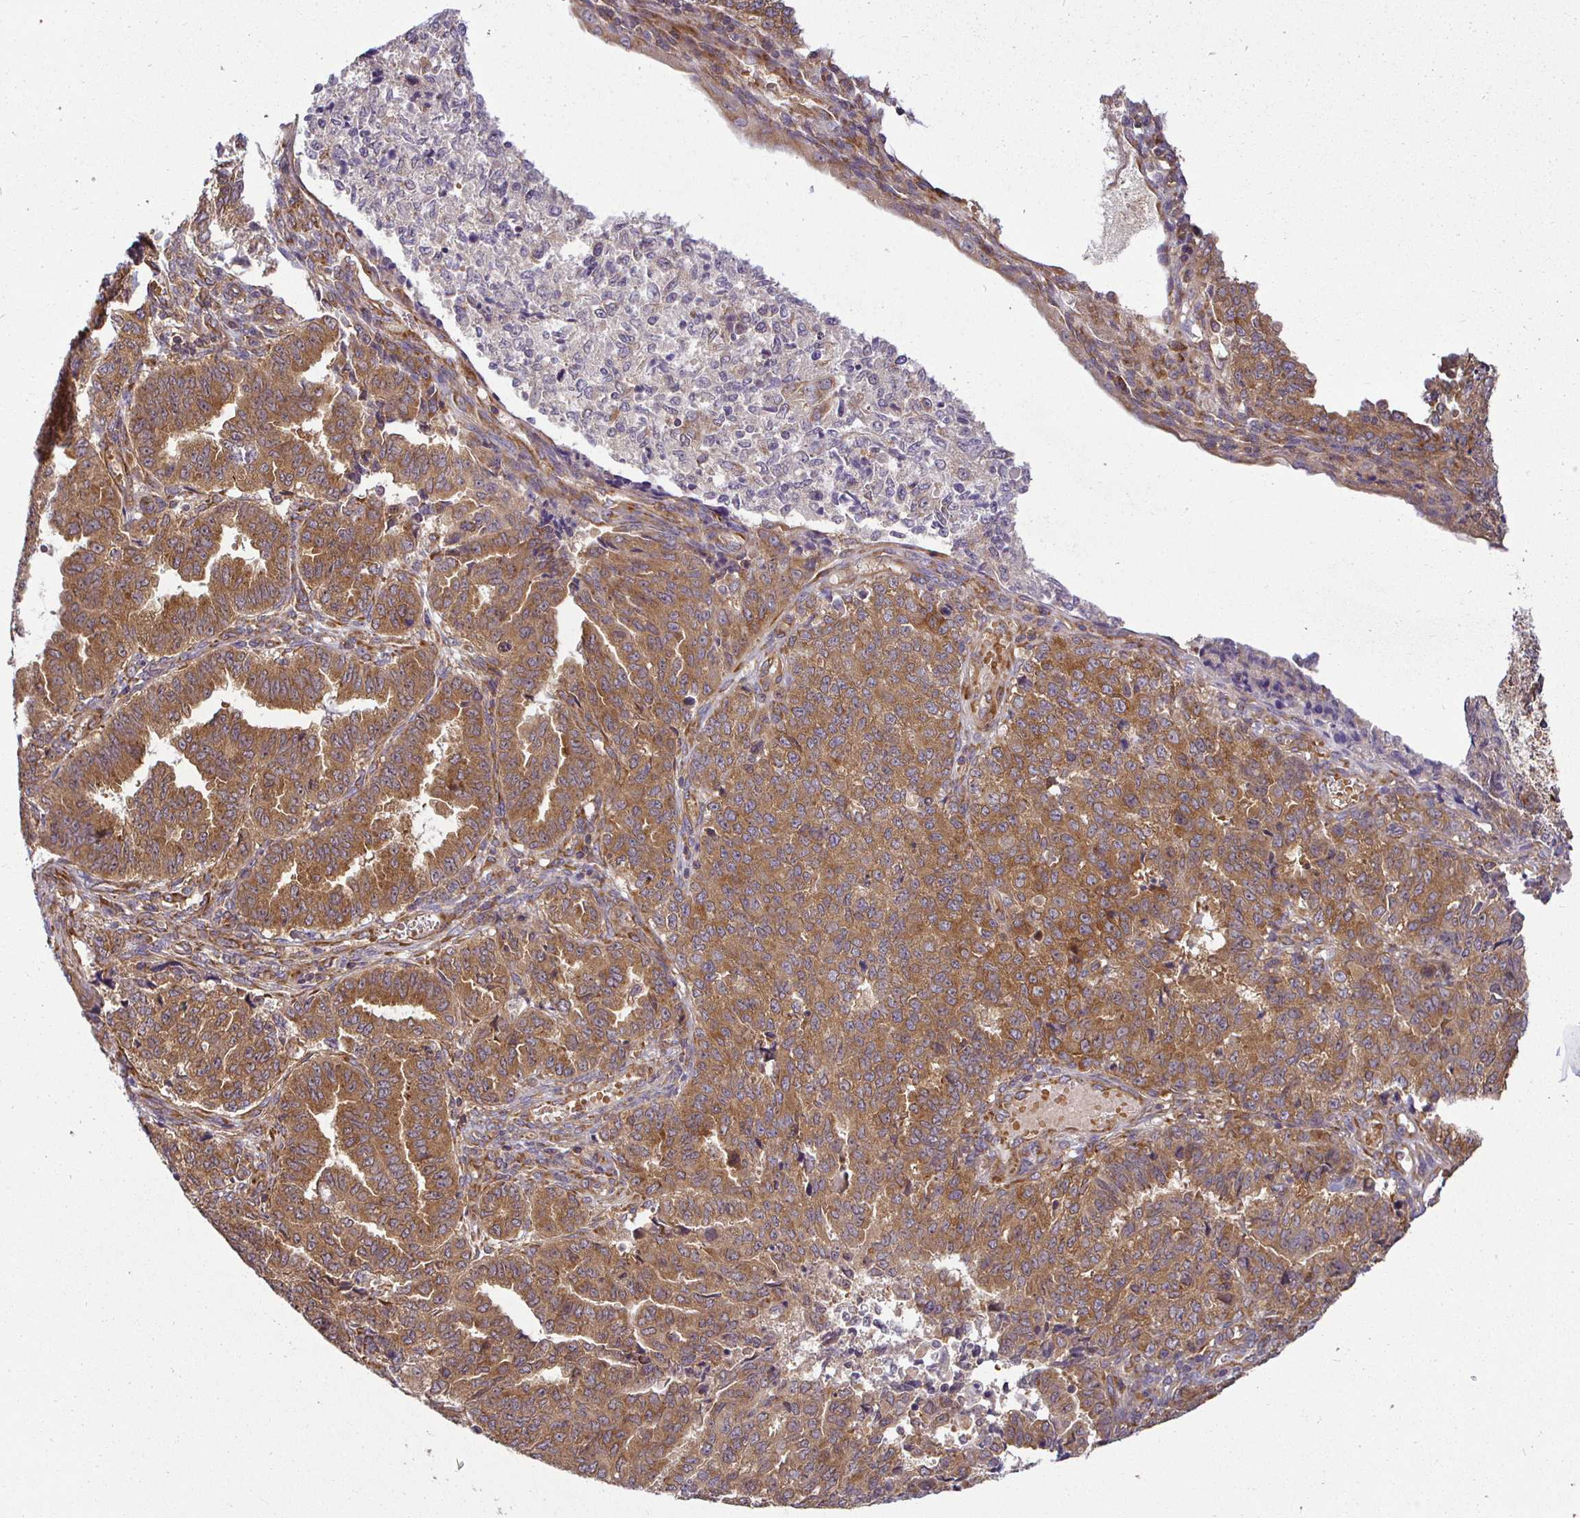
{"staining": {"intensity": "moderate", "quantity": "25%-75%", "location": "cytoplasmic/membranous"}, "tissue": "endometrial cancer", "cell_type": "Tumor cells", "image_type": "cancer", "snomed": [{"axis": "morphology", "description": "Adenocarcinoma, NOS"}, {"axis": "topography", "description": "Endometrium"}], "caption": "Endometrial cancer (adenocarcinoma) was stained to show a protein in brown. There is medium levels of moderate cytoplasmic/membranous staining in approximately 25%-75% of tumor cells.", "gene": "IRAK1", "patient": {"sex": "female", "age": 50}}